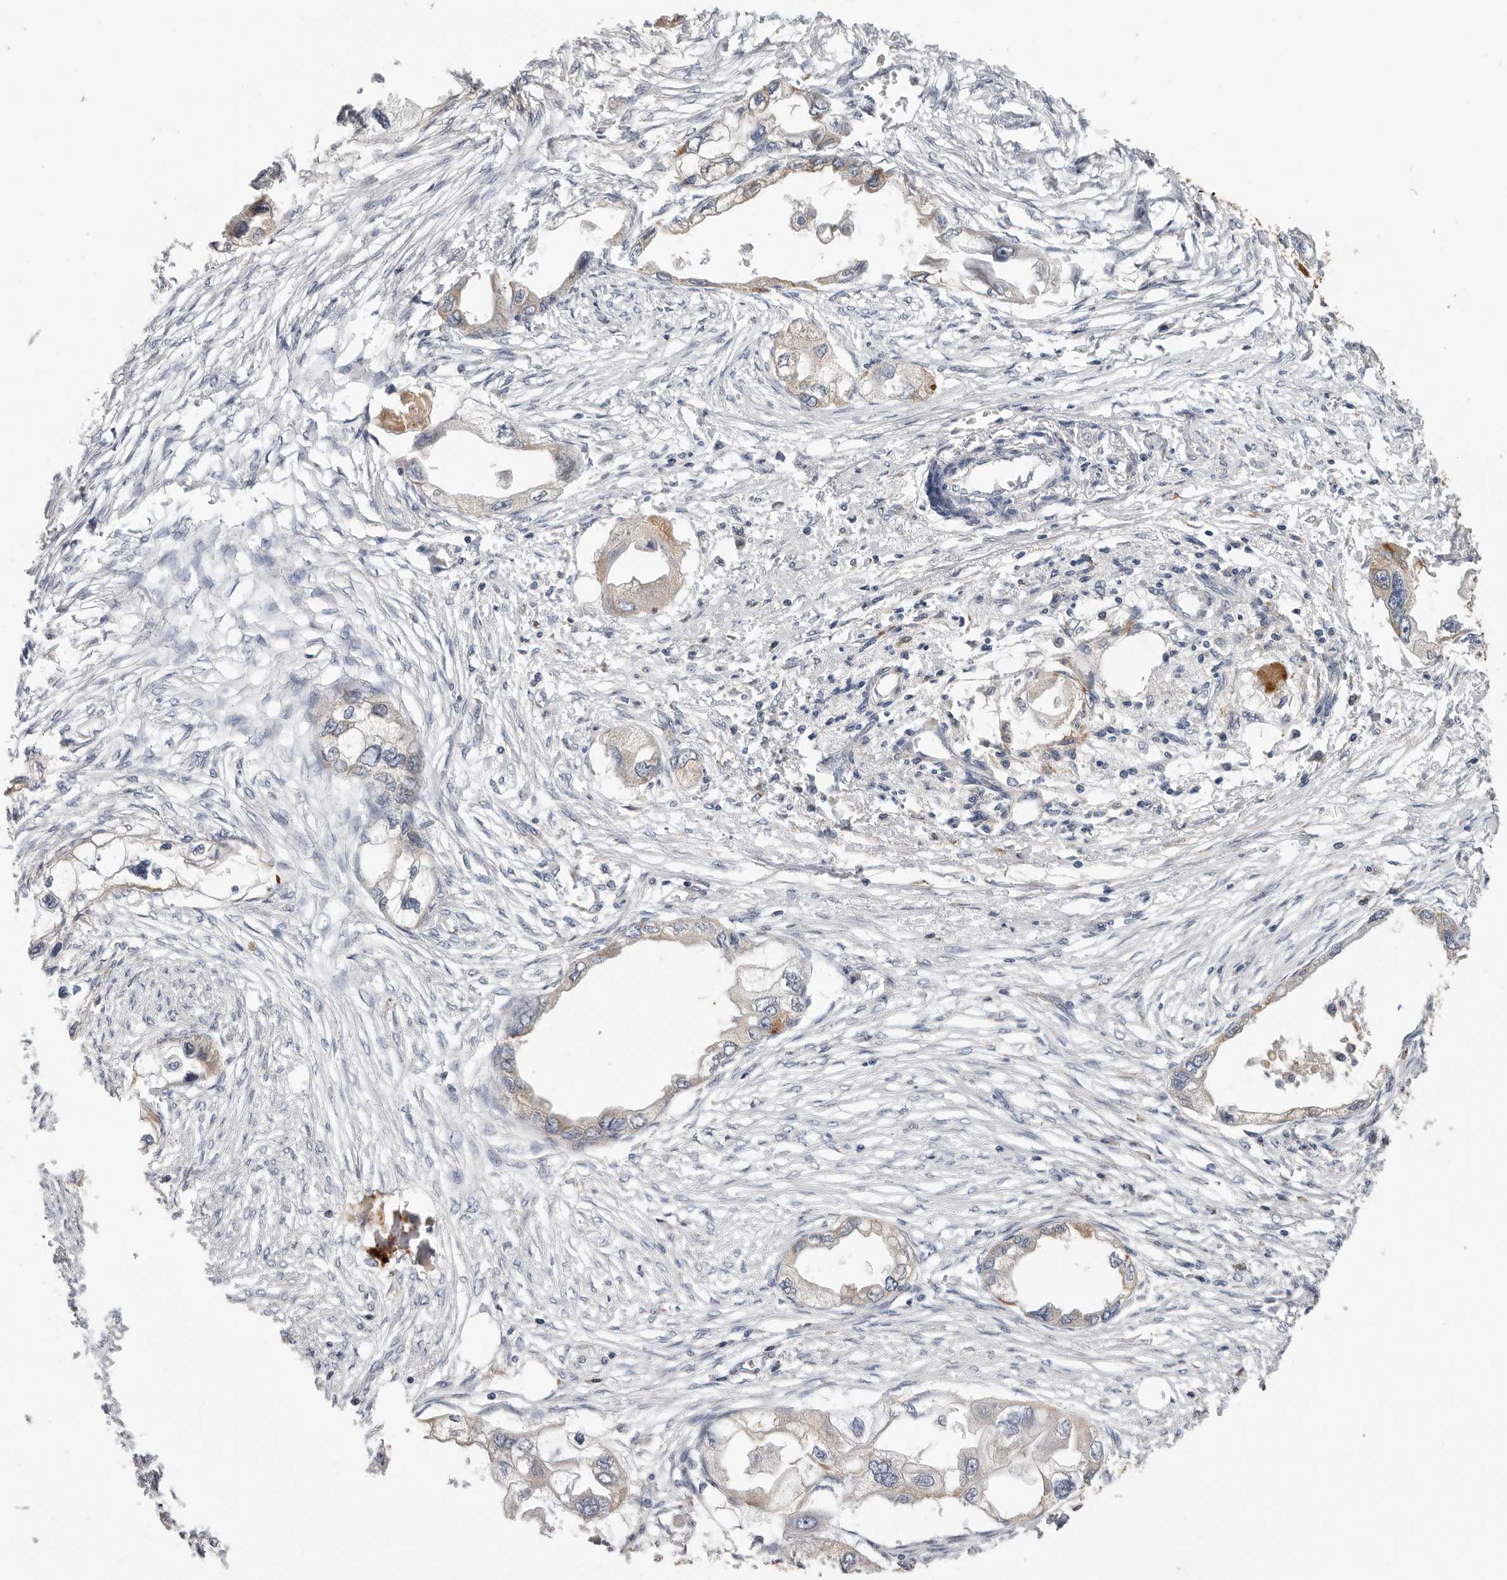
{"staining": {"intensity": "moderate", "quantity": "<25%", "location": "cytoplasmic/membranous"}, "tissue": "endometrial cancer", "cell_type": "Tumor cells", "image_type": "cancer", "snomed": [{"axis": "morphology", "description": "Adenocarcinoma, NOS"}, {"axis": "morphology", "description": "Adenocarcinoma, metastatic, NOS"}, {"axis": "topography", "description": "Adipose tissue"}, {"axis": "topography", "description": "Endometrium"}], "caption": "A brown stain shows moderate cytoplasmic/membranous positivity of a protein in endometrial cancer (metastatic adenocarcinoma) tumor cells.", "gene": "TFRC", "patient": {"sex": "female", "age": 67}}